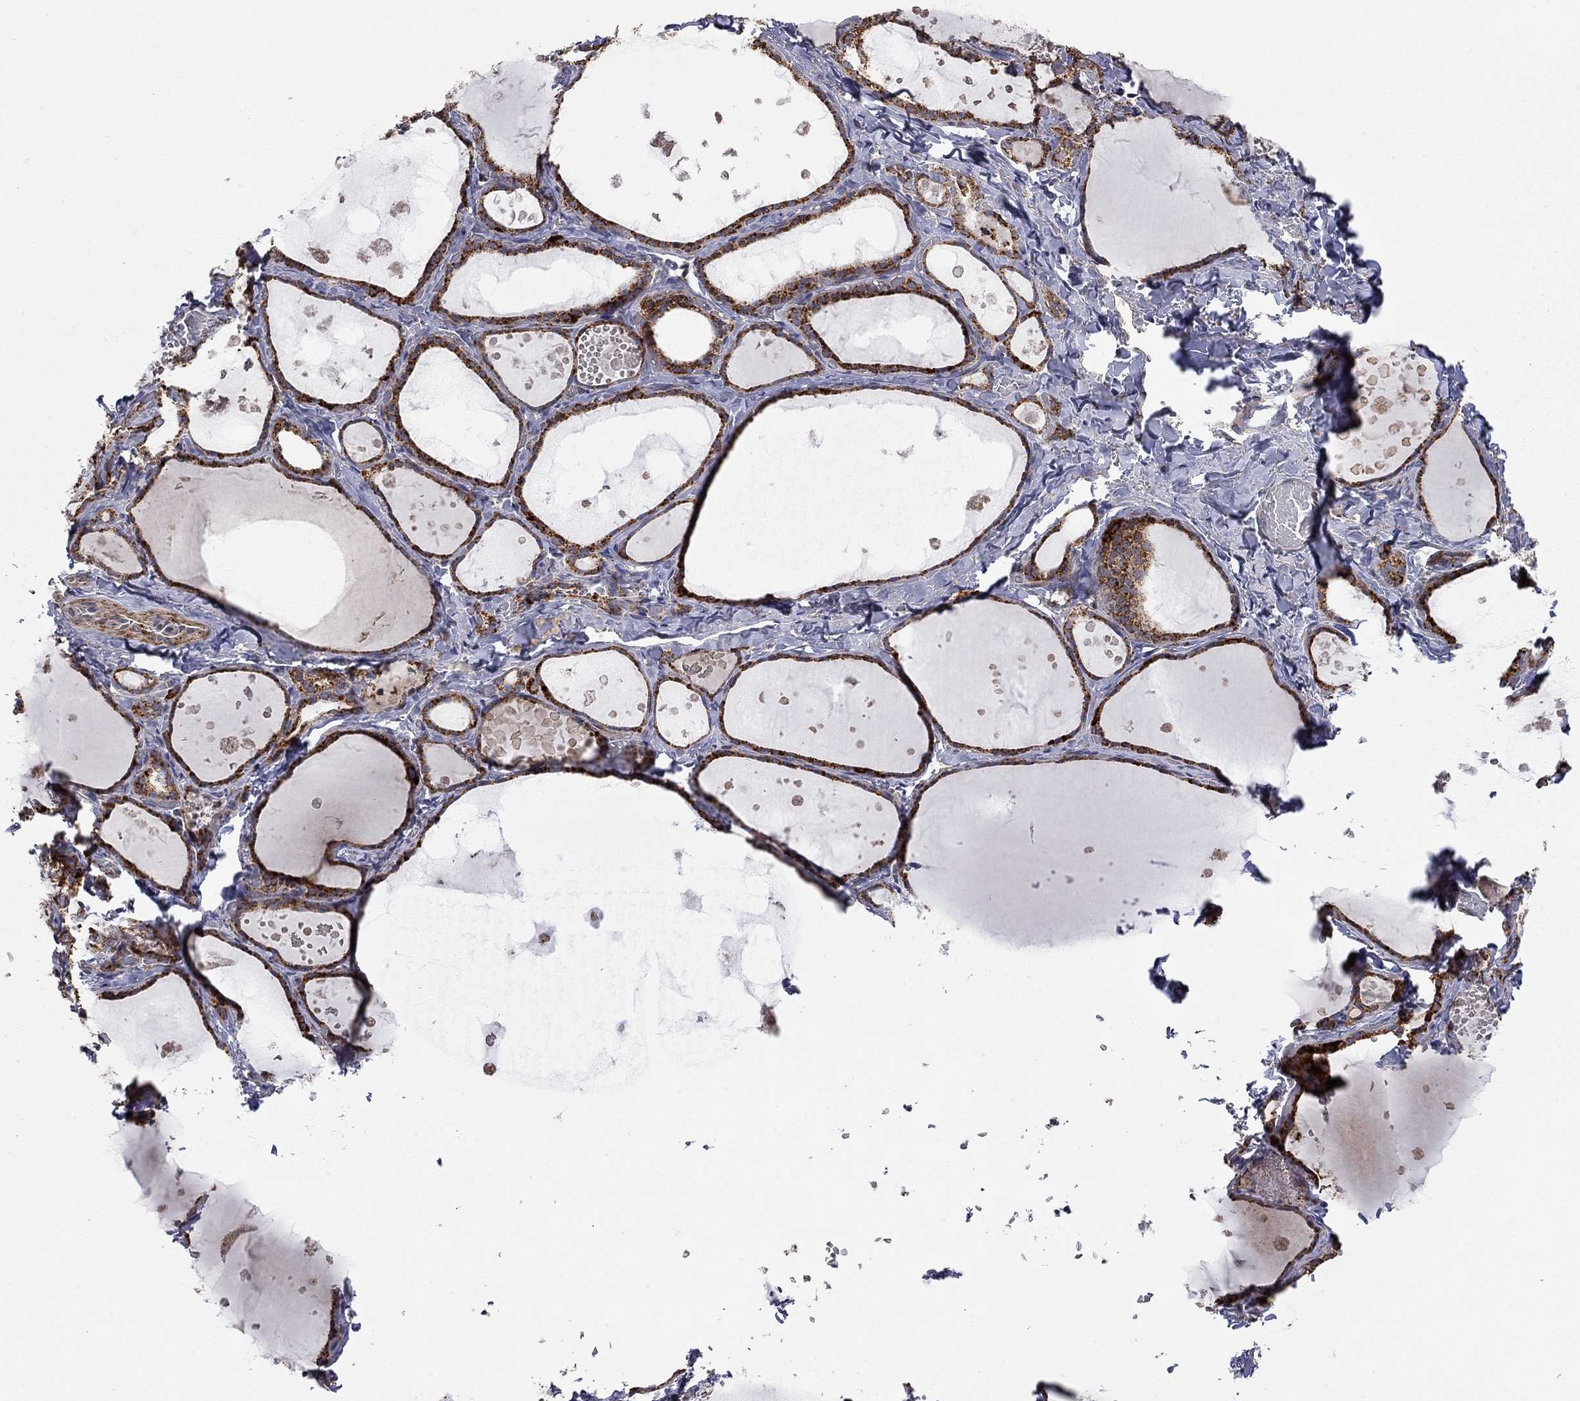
{"staining": {"intensity": "strong", "quantity": ">75%", "location": "cytoplasmic/membranous"}, "tissue": "thyroid gland", "cell_type": "Glandular cells", "image_type": "normal", "snomed": [{"axis": "morphology", "description": "Normal tissue, NOS"}, {"axis": "topography", "description": "Thyroid gland"}], "caption": "A brown stain highlights strong cytoplasmic/membranous positivity of a protein in glandular cells of unremarkable thyroid gland.", "gene": "IDS", "patient": {"sex": "female", "age": 56}}